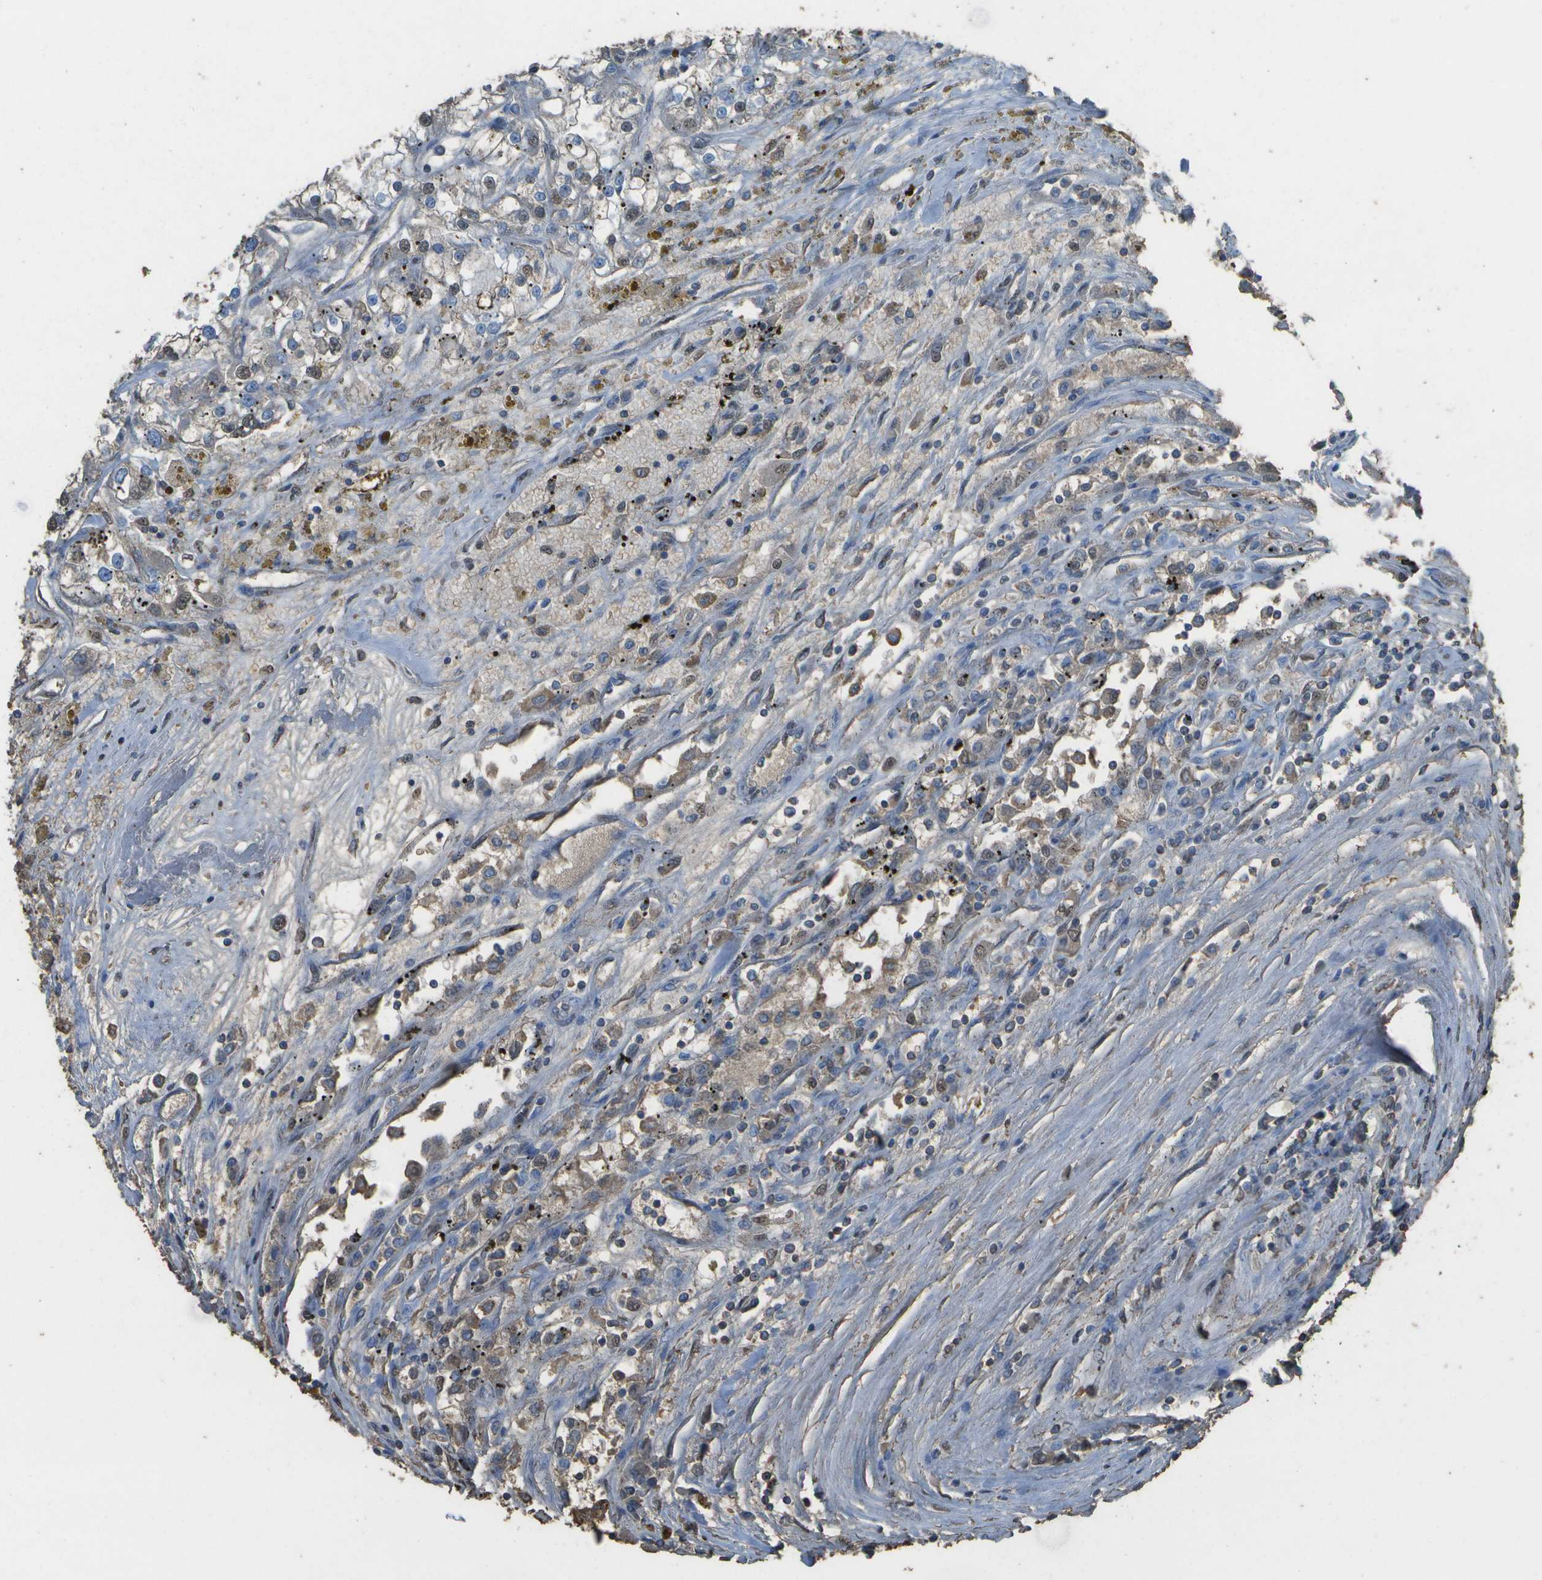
{"staining": {"intensity": "weak", "quantity": "<25%", "location": "cytoplasmic/membranous"}, "tissue": "renal cancer", "cell_type": "Tumor cells", "image_type": "cancer", "snomed": [{"axis": "morphology", "description": "Adenocarcinoma, NOS"}, {"axis": "topography", "description": "Kidney"}], "caption": "The IHC photomicrograph has no significant positivity in tumor cells of renal cancer (adenocarcinoma) tissue.", "gene": "CYP4F11", "patient": {"sex": "female", "age": 52}}